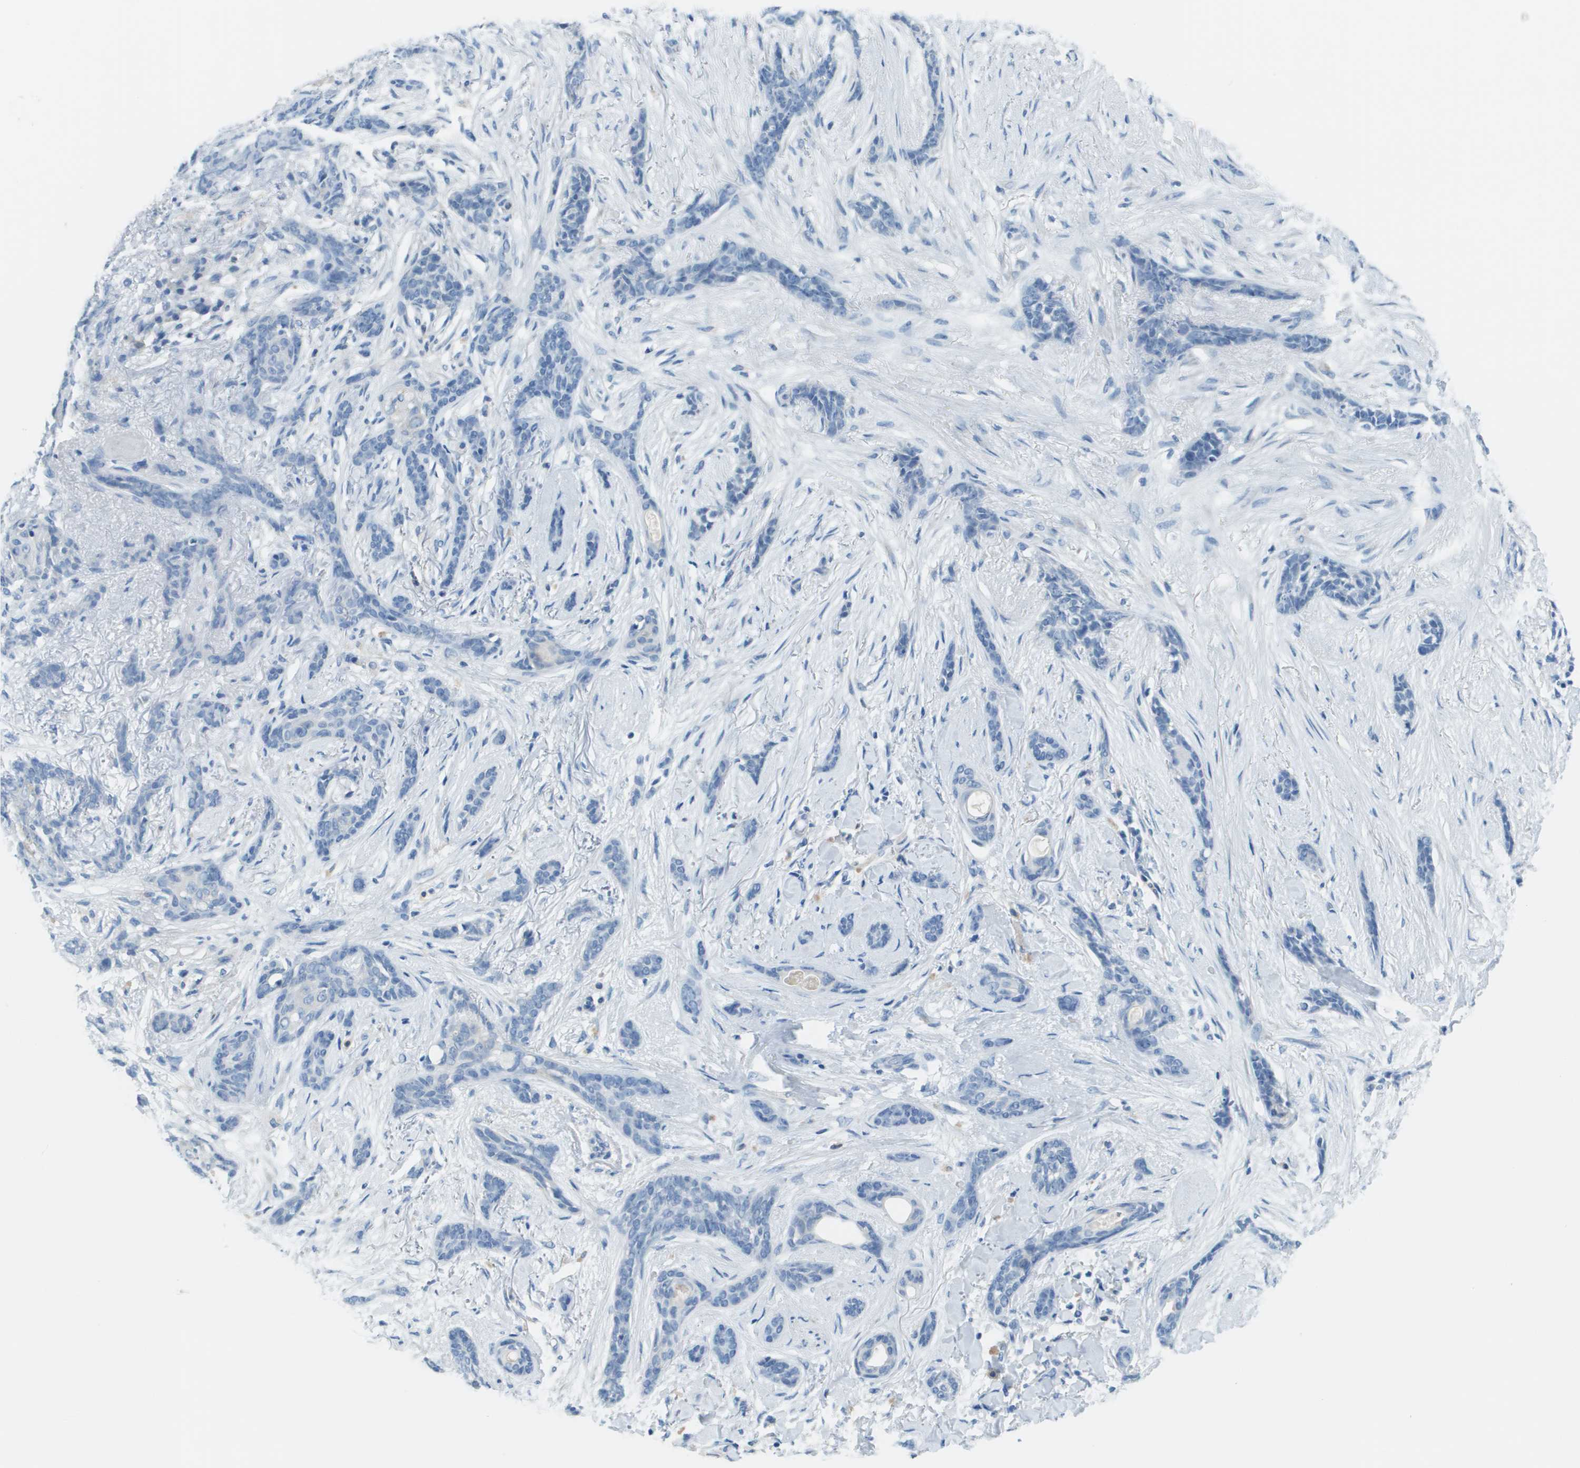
{"staining": {"intensity": "negative", "quantity": "none", "location": "none"}, "tissue": "skin cancer", "cell_type": "Tumor cells", "image_type": "cancer", "snomed": [{"axis": "morphology", "description": "Basal cell carcinoma"}, {"axis": "morphology", "description": "Adnexal tumor, benign"}, {"axis": "topography", "description": "Skin"}], "caption": "Tumor cells show no significant expression in skin cancer.", "gene": "PTGDR2", "patient": {"sex": "female", "age": 42}}